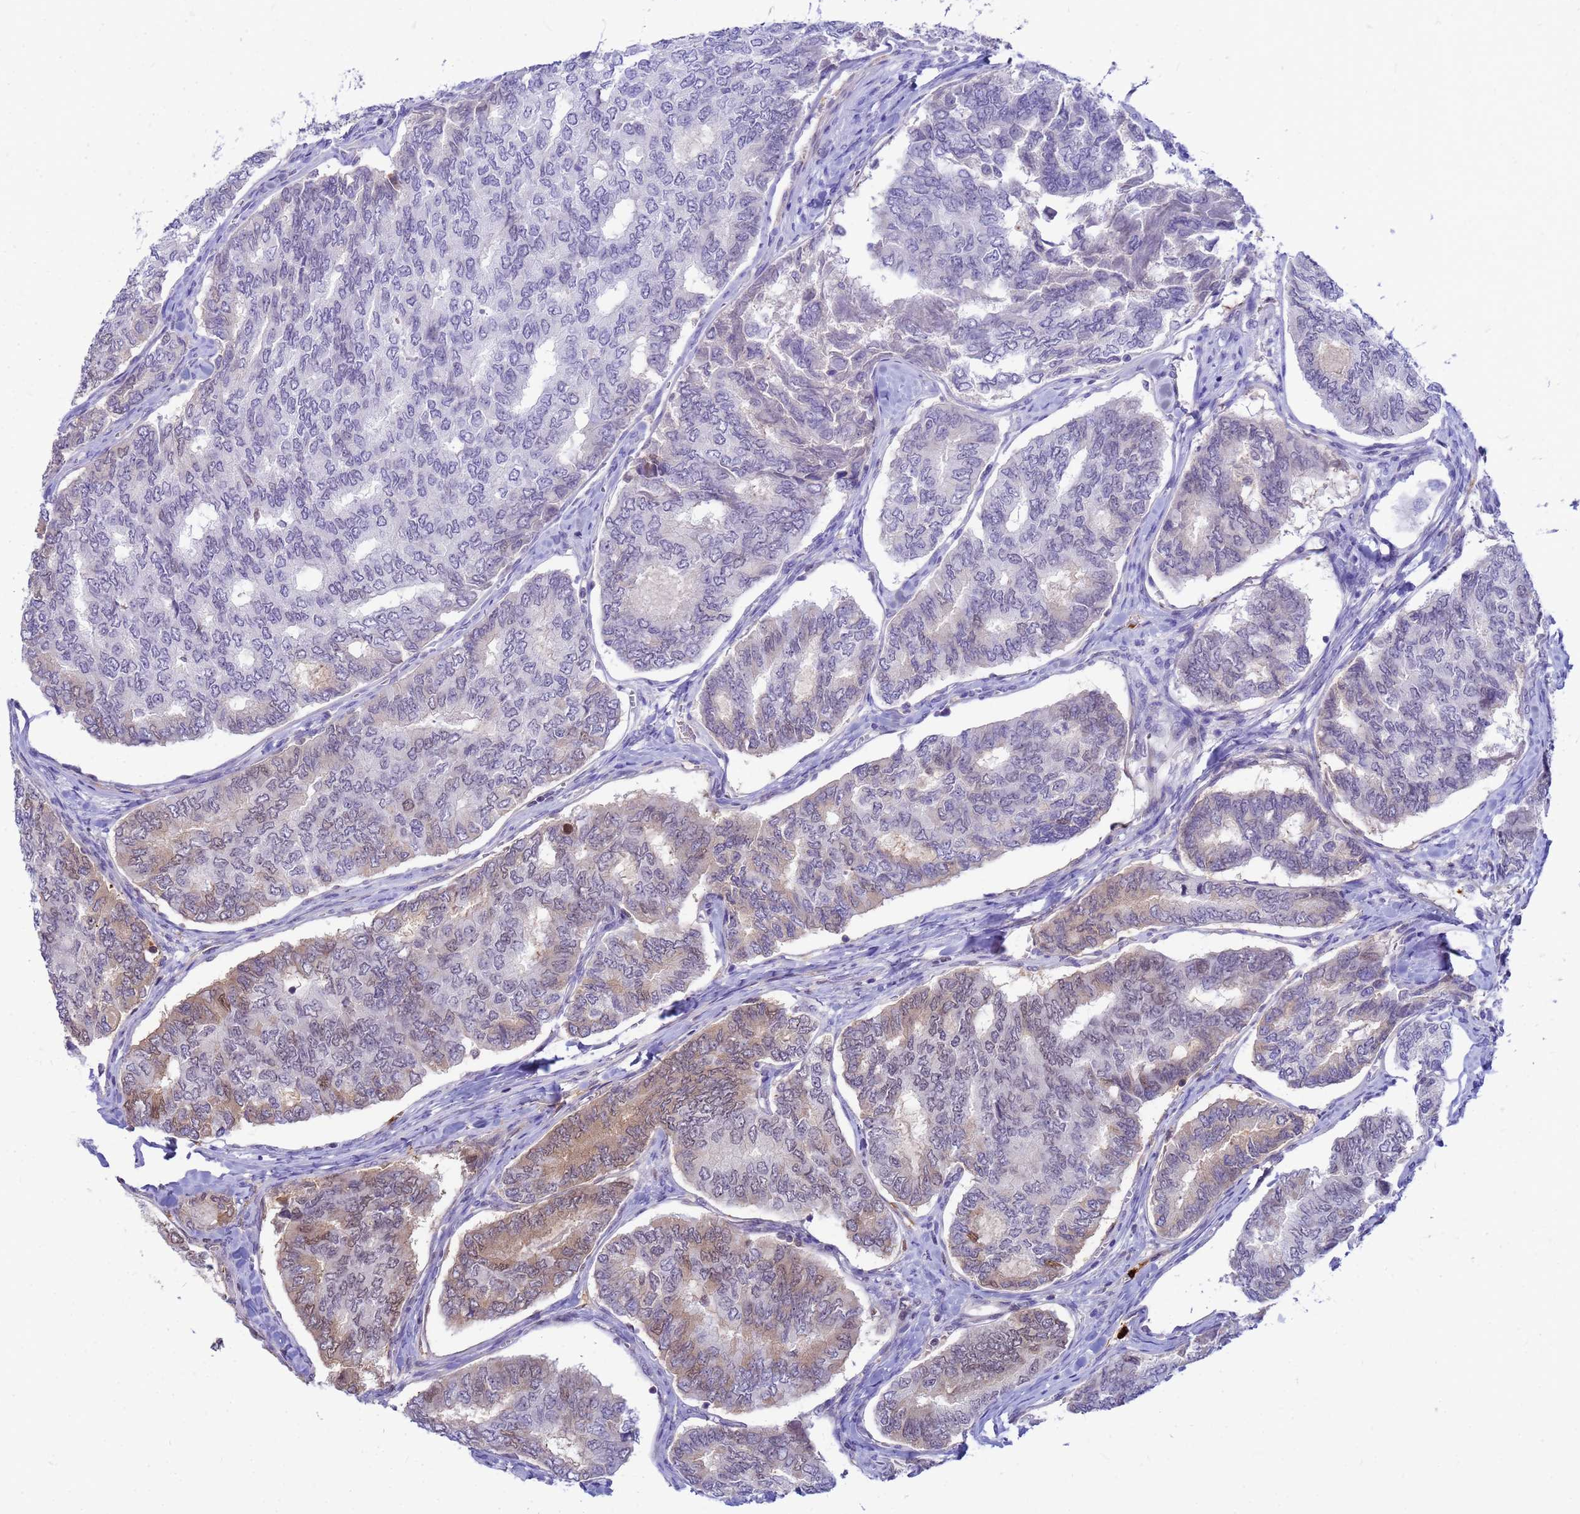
{"staining": {"intensity": "moderate", "quantity": "<25%", "location": "cytoplasmic/membranous,nuclear"}, "tissue": "thyroid cancer", "cell_type": "Tumor cells", "image_type": "cancer", "snomed": [{"axis": "morphology", "description": "Papillary adenocarcinoma, NOS"}, {"axis": "topography", "description": "Thyroid gland"}], "caption": "Immunohistochemical staining of human thyroid papillary adenocarcinoma exhibits low levels of moderate cytoplasmic/membranous and nuclear protein expression in about <25% of tumor cells.", "gene": "ORM1", "patient": {"sex": "female", "age": 35}}